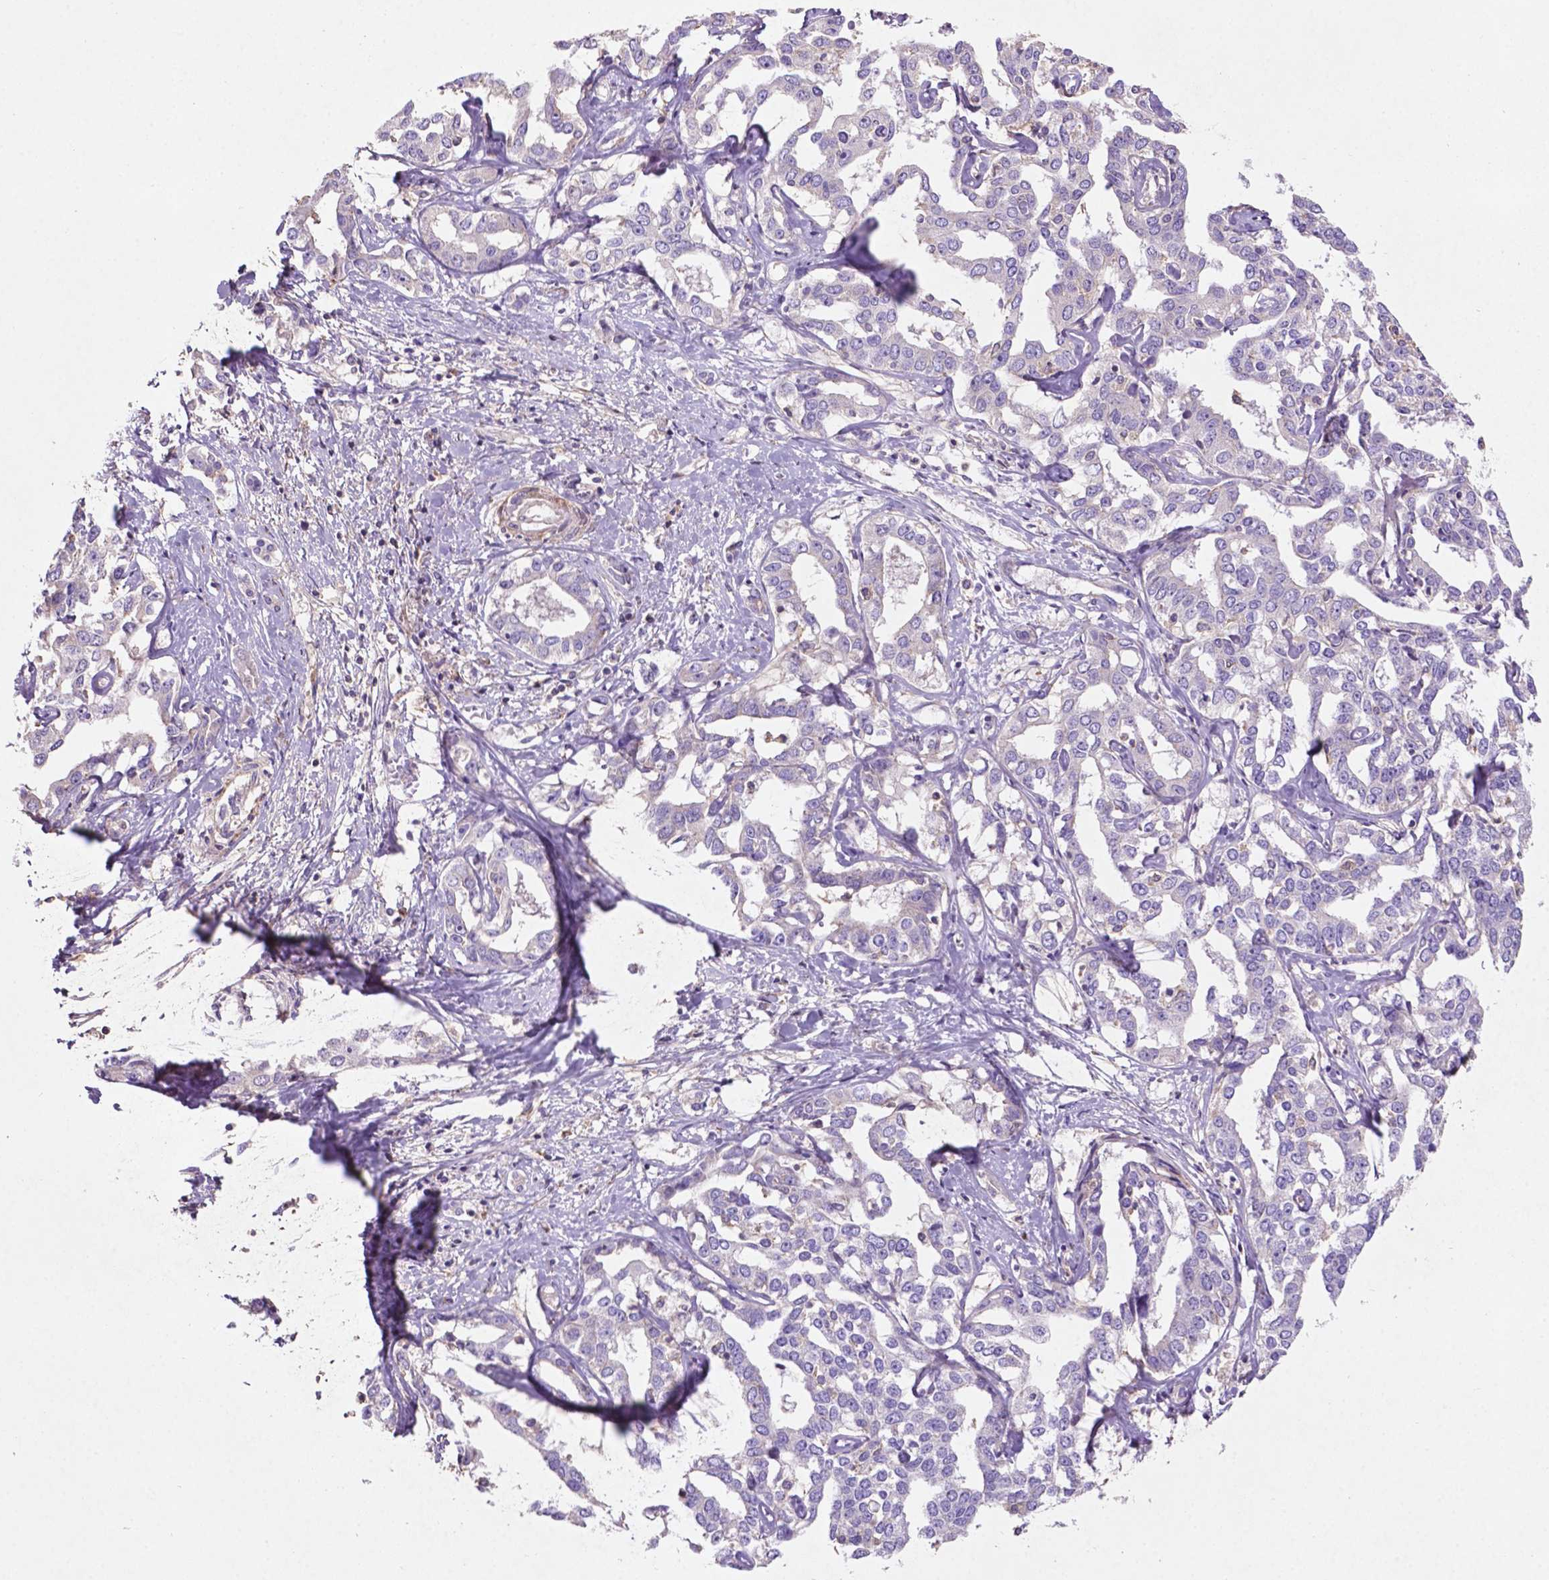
{"staining": {"intensity": "negative", "quantity": "none", "location": "none"}, "tissue": "liver cancer", "cell_type": "Tumor cells", "image_type": "cancer", "snomed": [{"axis": "morphology", "description": "Cholangiocarcinoma"}, {"axis": "topography", "description": "Liver"}], "caption": "Immunohistochemical staining of human liver cancer displays no significant expression in tumor cells.", "gene": "BMP4", "patient": {"sex": "male", "age": 59}}